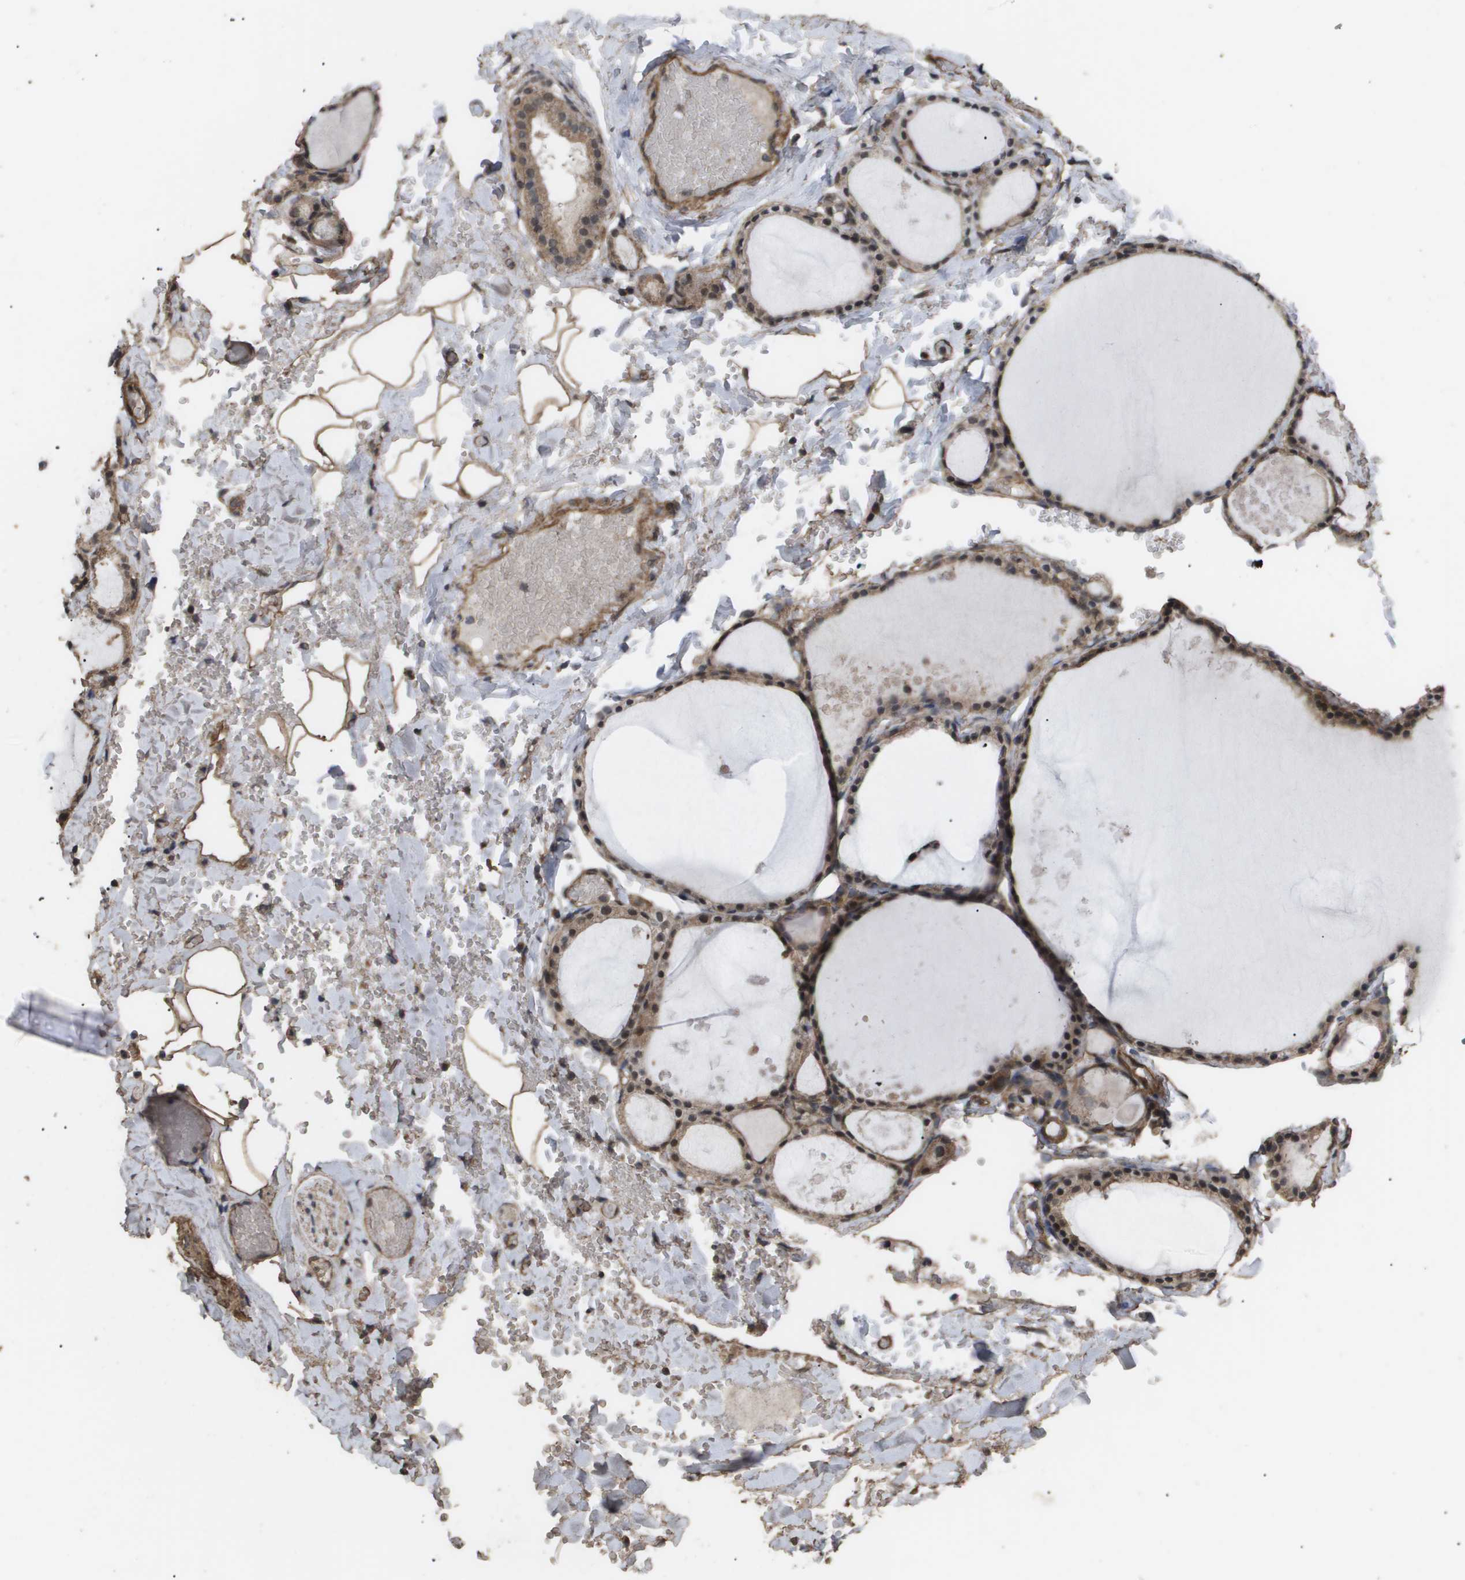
{"staining": {"intensity": "moderate", "quantity": ">75%", "location": "cytoplasmic/membranous,nuclear"}, "tissue": "thyroid gland", "cell_type": "Glandular cells", "image_type": "normal", "snomed": [{"axis": "morphology", "description": "Normal tissue, NOS"}, {"axis": "topography", "description": "Thyroid gland"}], "caption": "A medium amount of moderate cytoplasmic/membranous,nuclear positivity is present in approximately >75% of glandular cells in benign thyroid gland. The staining was performed using DAB to visualize the protein expression in brown, while the nuclei were stained in blue with hematoxylin (Magnification: 20x).", "gene": "CUL5", "patient": {"sex": "male", "age": 56}}